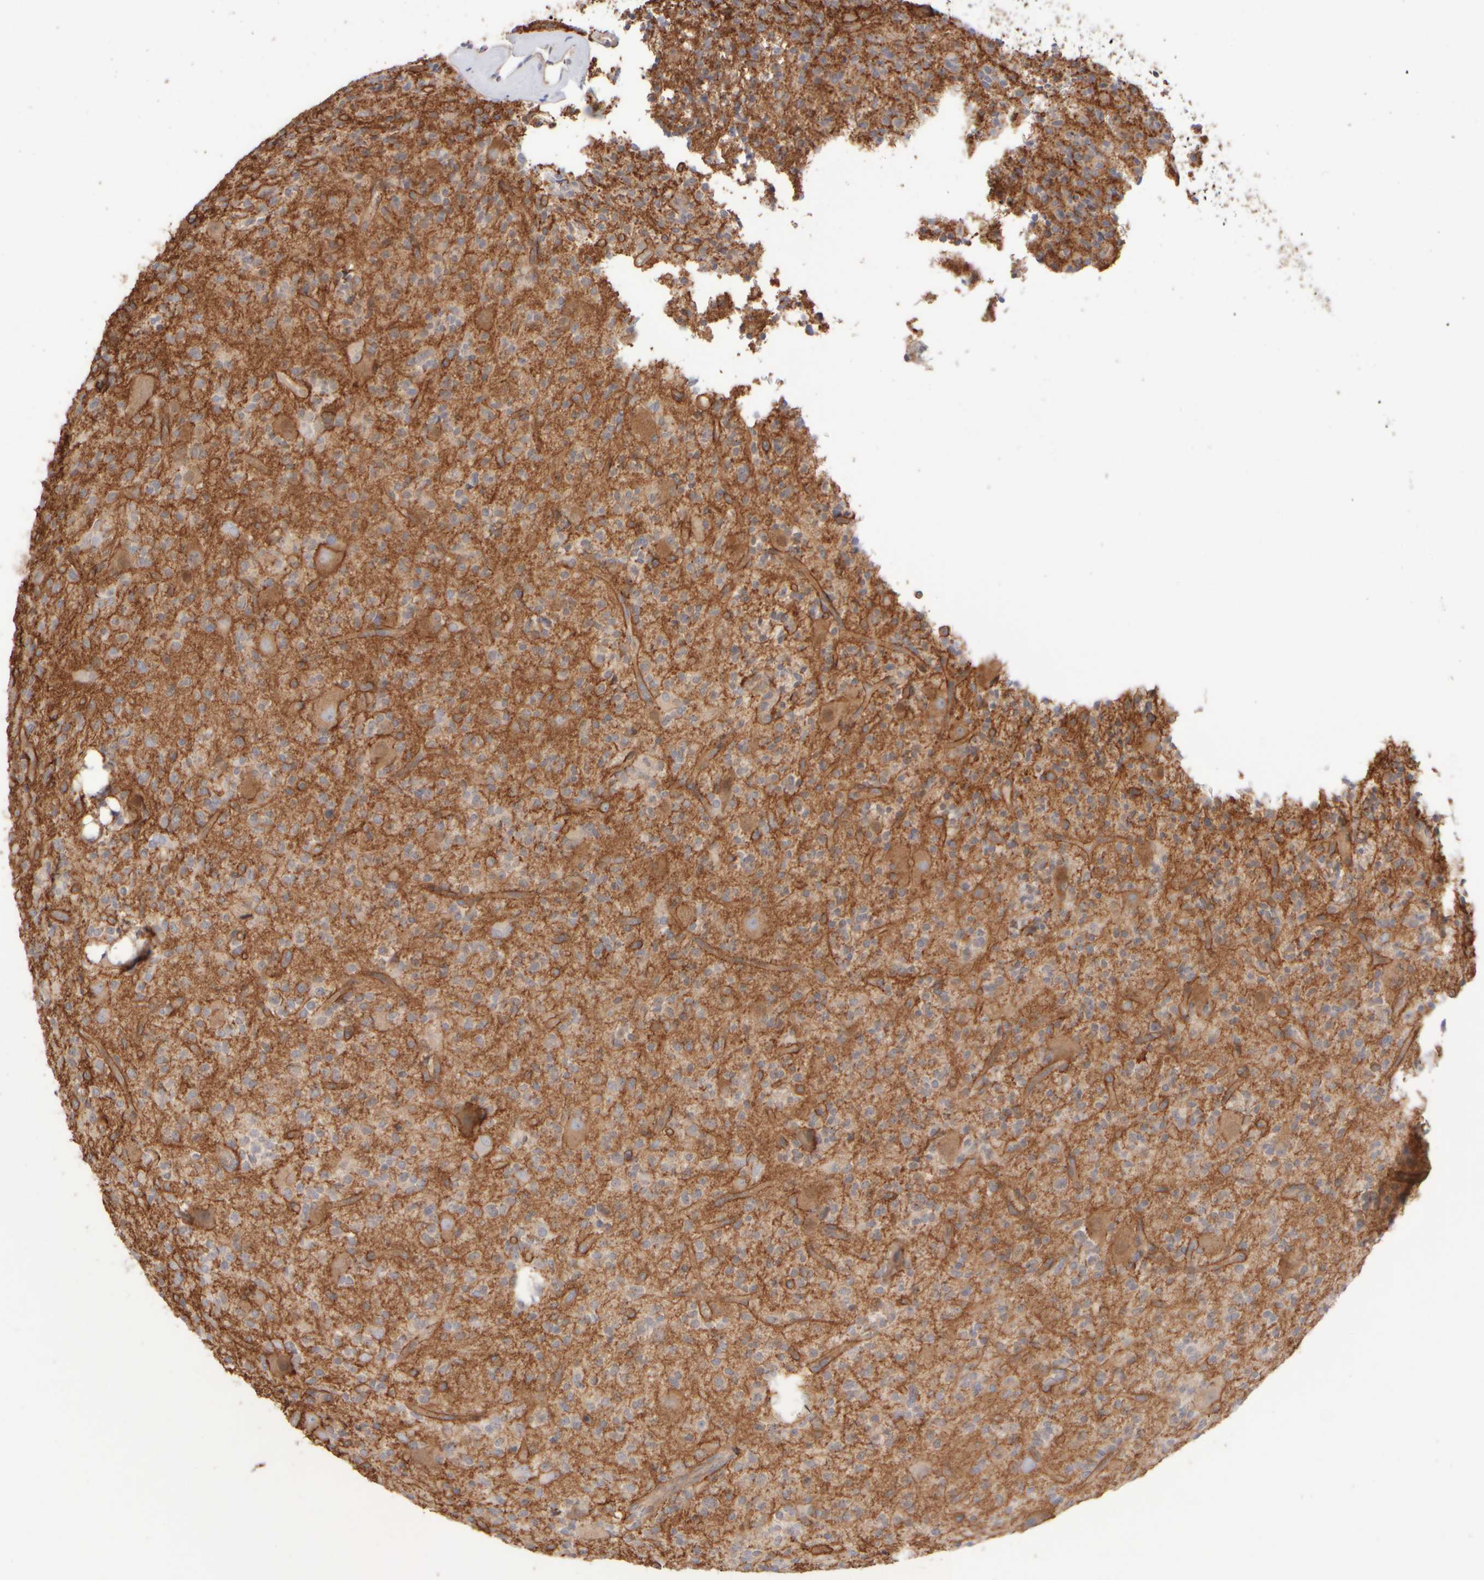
{"staining": {"intensity": "moderate", "quantity": "25%-75%", "location": "cytoplasmic/membranous"}, "tissue": "glioma", "cell_type": "Tumor cells", "image_type": "cancer", "snomed": [{"axis": "morphology", "description": "Glioma, malignant, High grade"}, {"axis": "topography", "description": "Brain"}], "caption": "Immunohistochemical staining of malignant high-grade glioma reveals medium levels of moderate cytoplasmic/membranous expression in approximately 25%-75% of tumor cells. Ihc stains the protein in brown and the nuclei are stained blue.", "gene": "GOPC", "patient": {"sex": "male", "age": 34}}